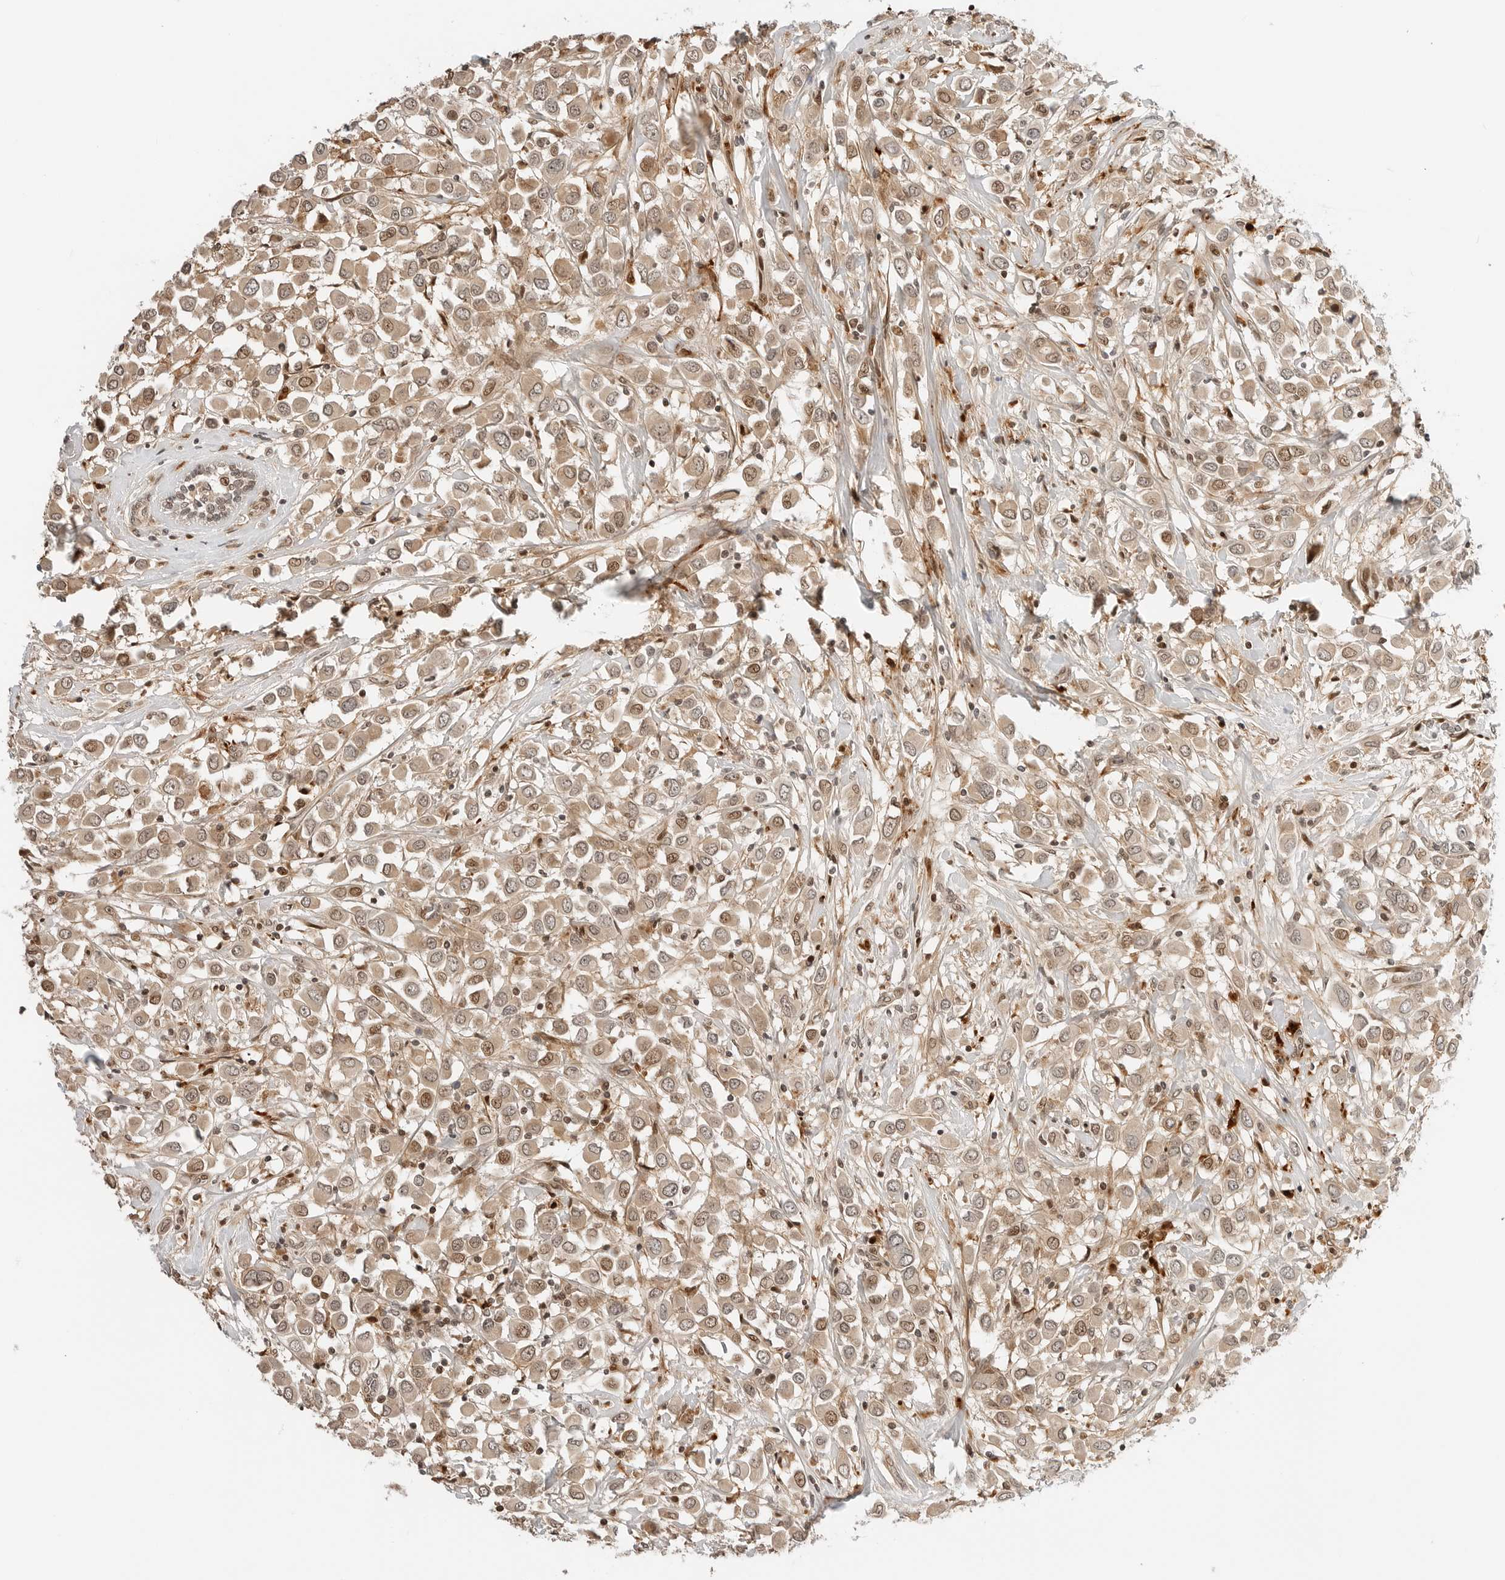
{"staining": {"intensity": "weak", "quantity": ">75%", "location": "cytoplasmic/membranous,nuclear"}, "tissue": "breast cancer", "cell_type": "Tumor cells", "image_type": "cancer", "snomed": [{"axis": "morphology", "description": "Duct carcinoma"}, {"axis": "topography", "description": "Breast"}], "caption": "A brown stain highlights weak cytoplasmic/membranous and nuclear positivity of a protein in intraductal carcinoma (breast) tumor cells.", "gene": "GEM", "patient": {"sex": "female", "age": 61}}